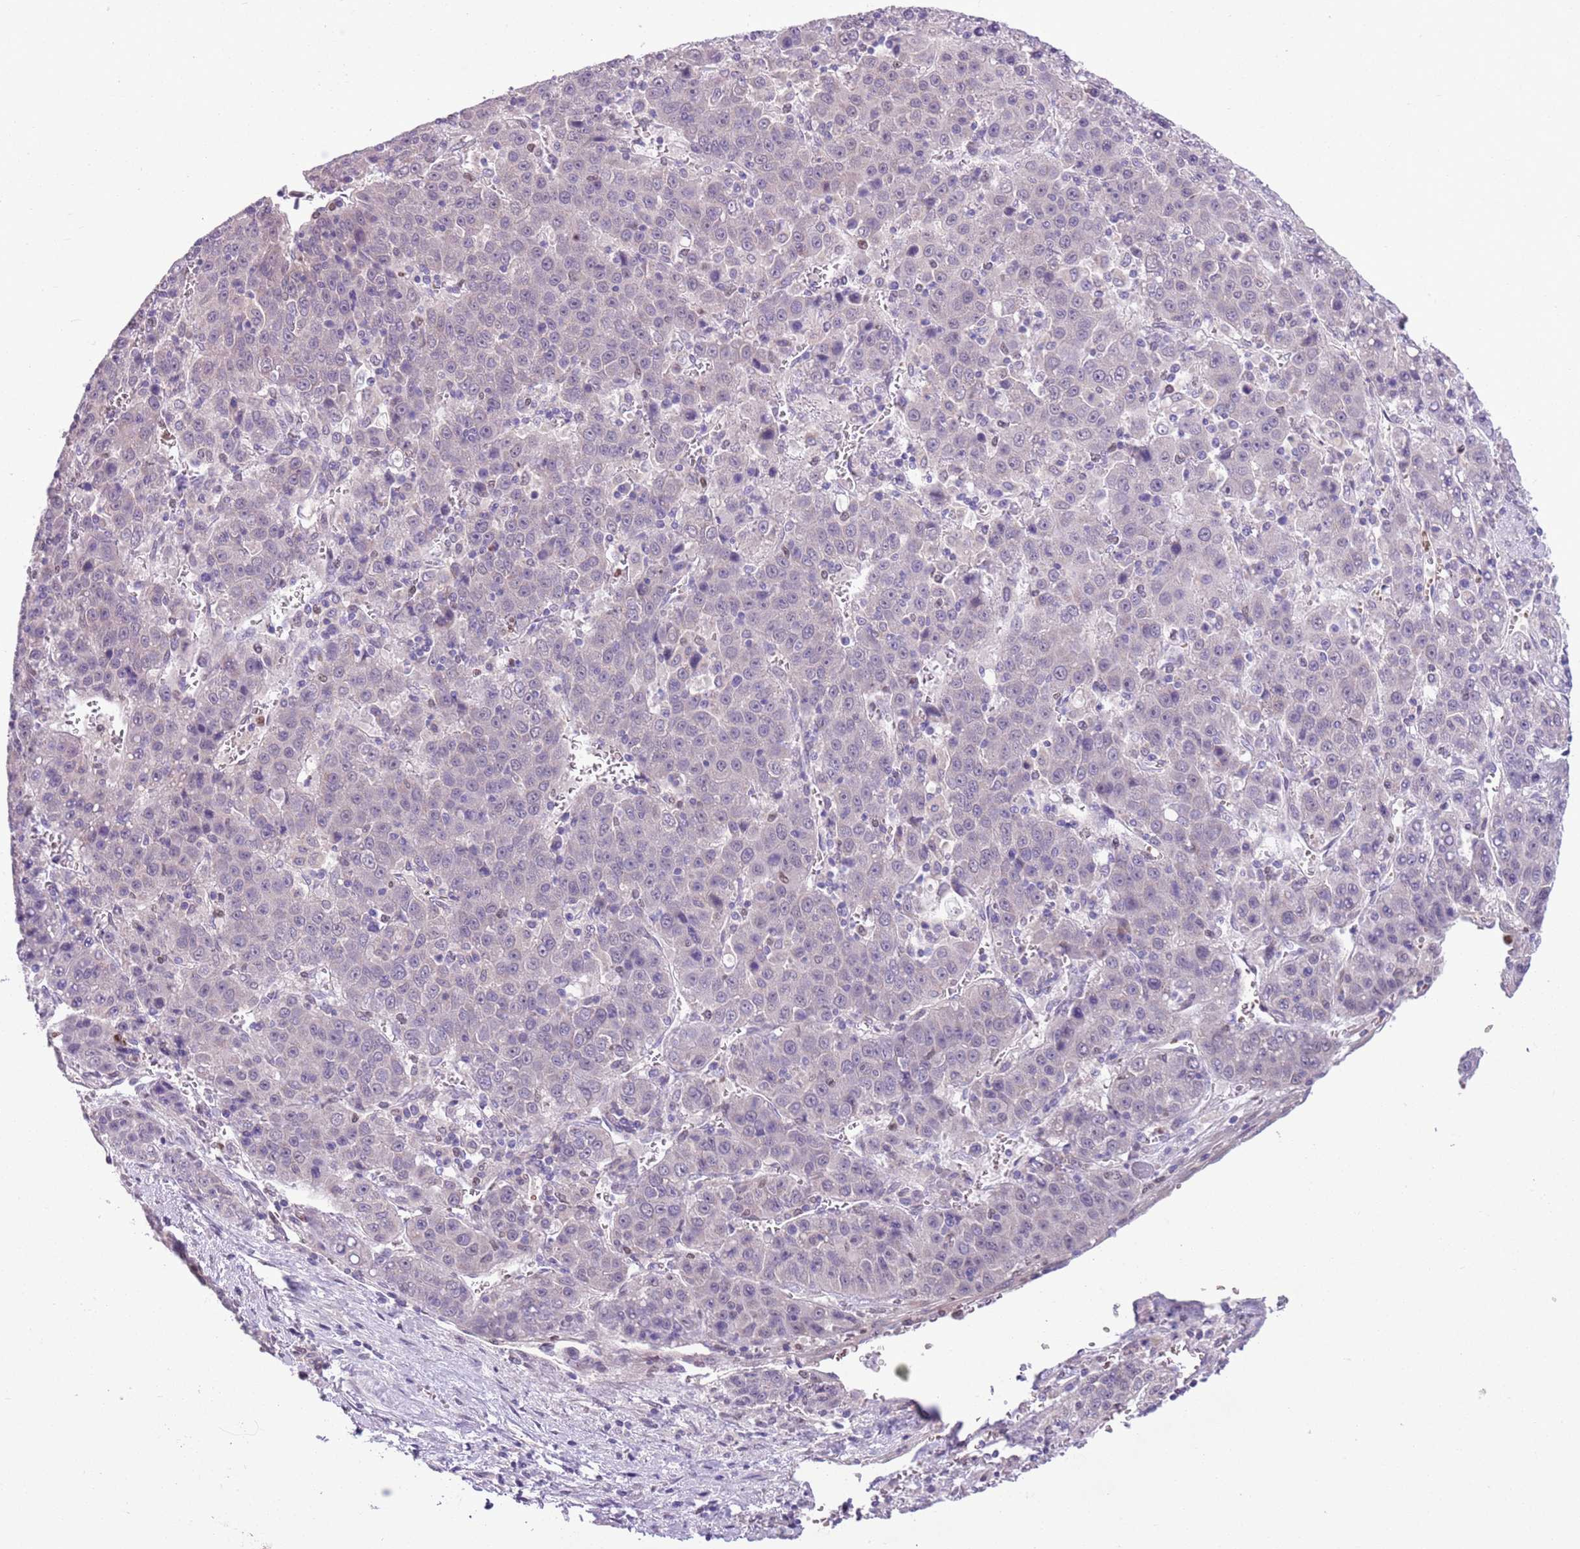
{"staining": {"intensity": "negative", "quantity": "none", "location": "none"}, "tissue": "liver cancer", "cell_type": "Tumor cells", "image_type": "cancer", "snomed": [{"axis": "morphology", "description": "Carcinoma, Hepatocellular, NOS"}, {"axis": "topography", "description": "Liver"}], "caption": "The IHC photomicrograph has no significant staining in tumor cells of liver hepatocellular carcinoma tissue.", "gene": "ADCY7", "patient": {"sex": "female", "age": 53}}